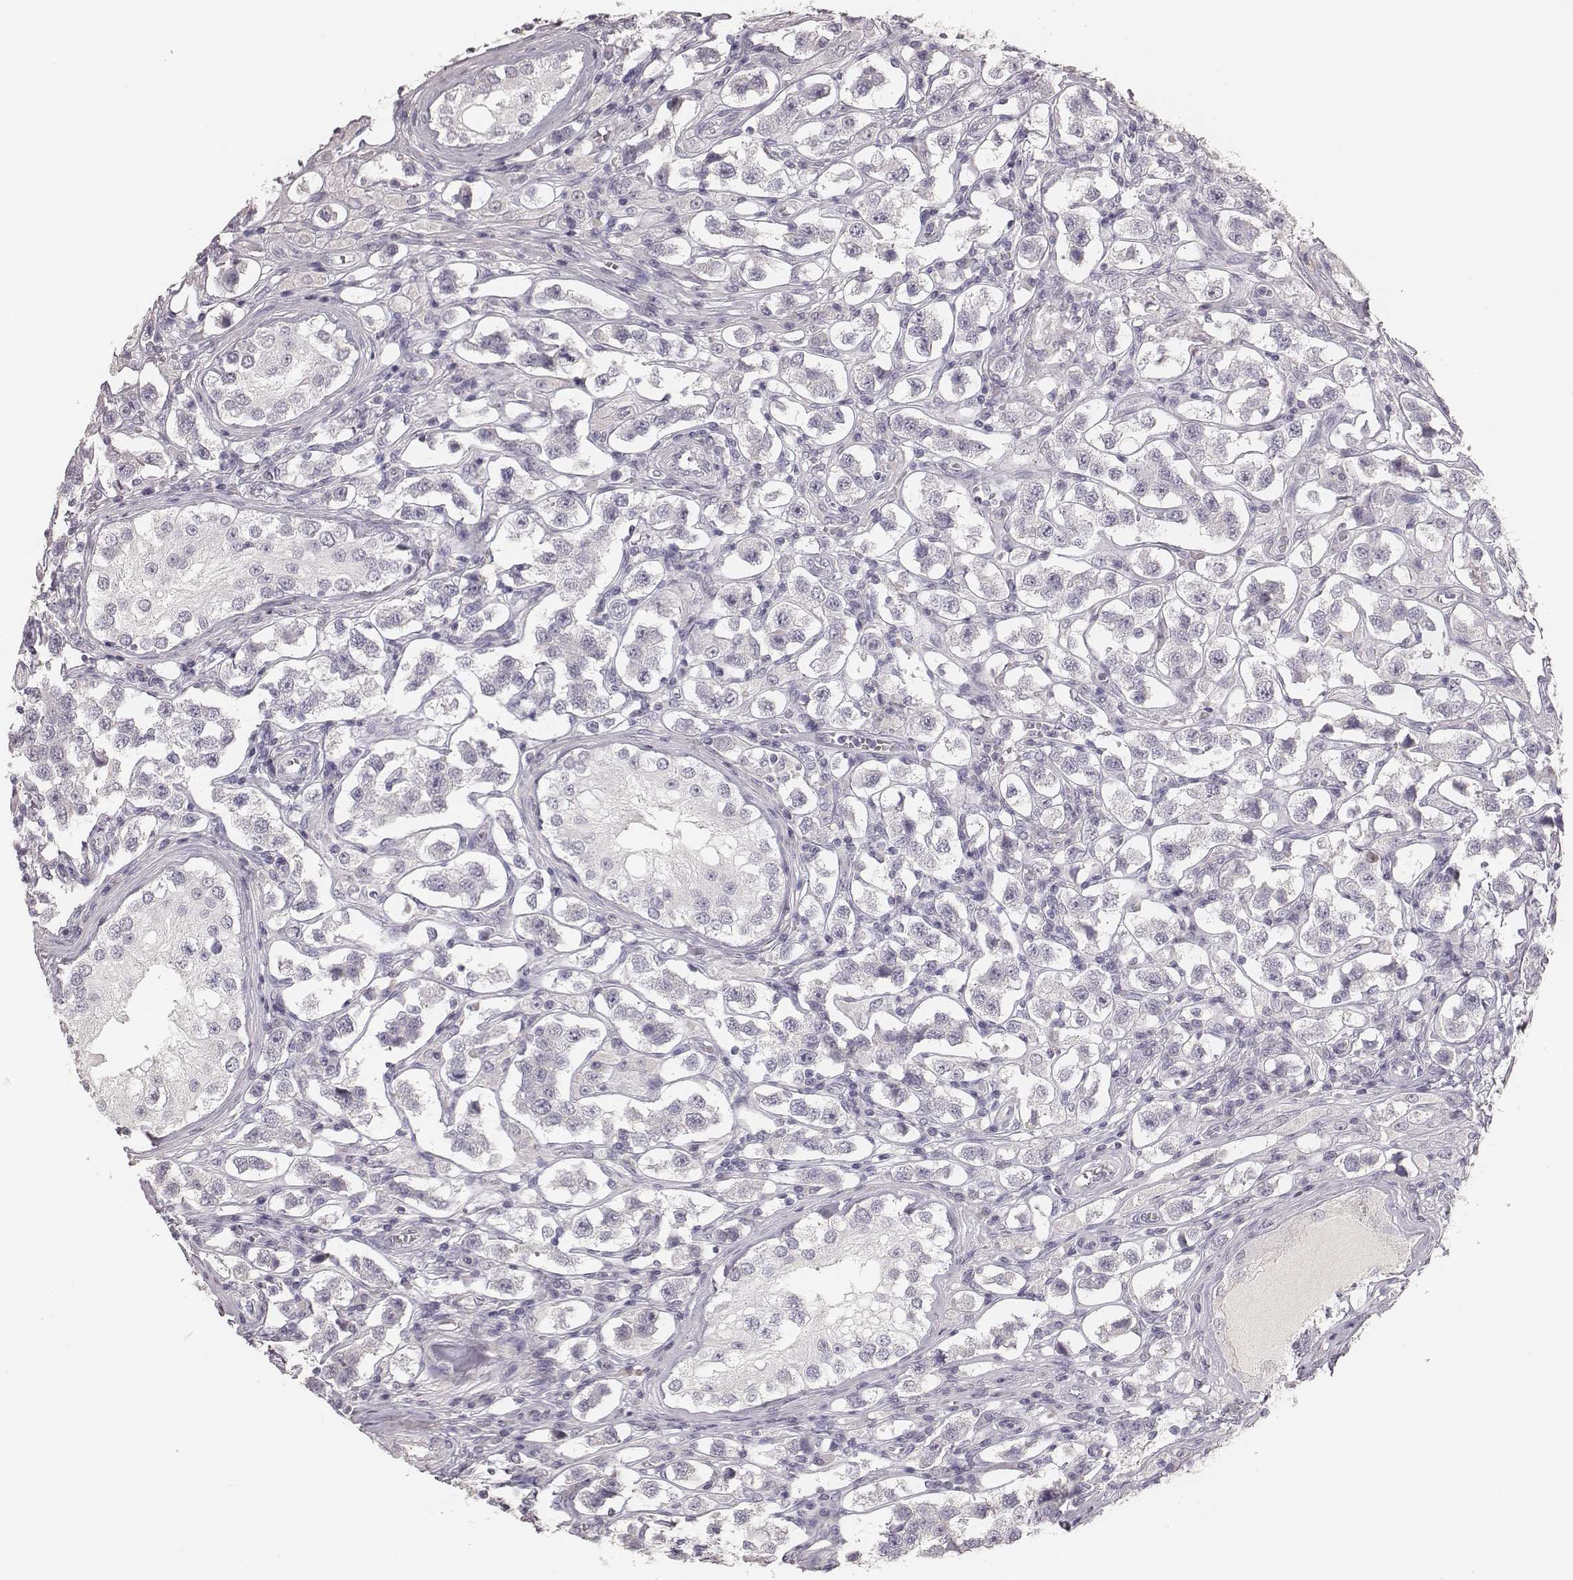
{"staining": {"intensity": "negative", "quantity": "none", "location": "none"}, "tissue": "testis cancer", "cell_type": "Tumor cells", "image_type": "cancer", "snomed": [{"axis": "morphology", "description": "Seminoma, NOS"}, {"axis": "topography", "description": "Testis"}], "caption": "This is an immunohistochemistry photomicrograph of human testis seminoma. There is no expression in tumor cells.", "gene": "MYH6", "patient": {"sex": "male", "age": 37}}